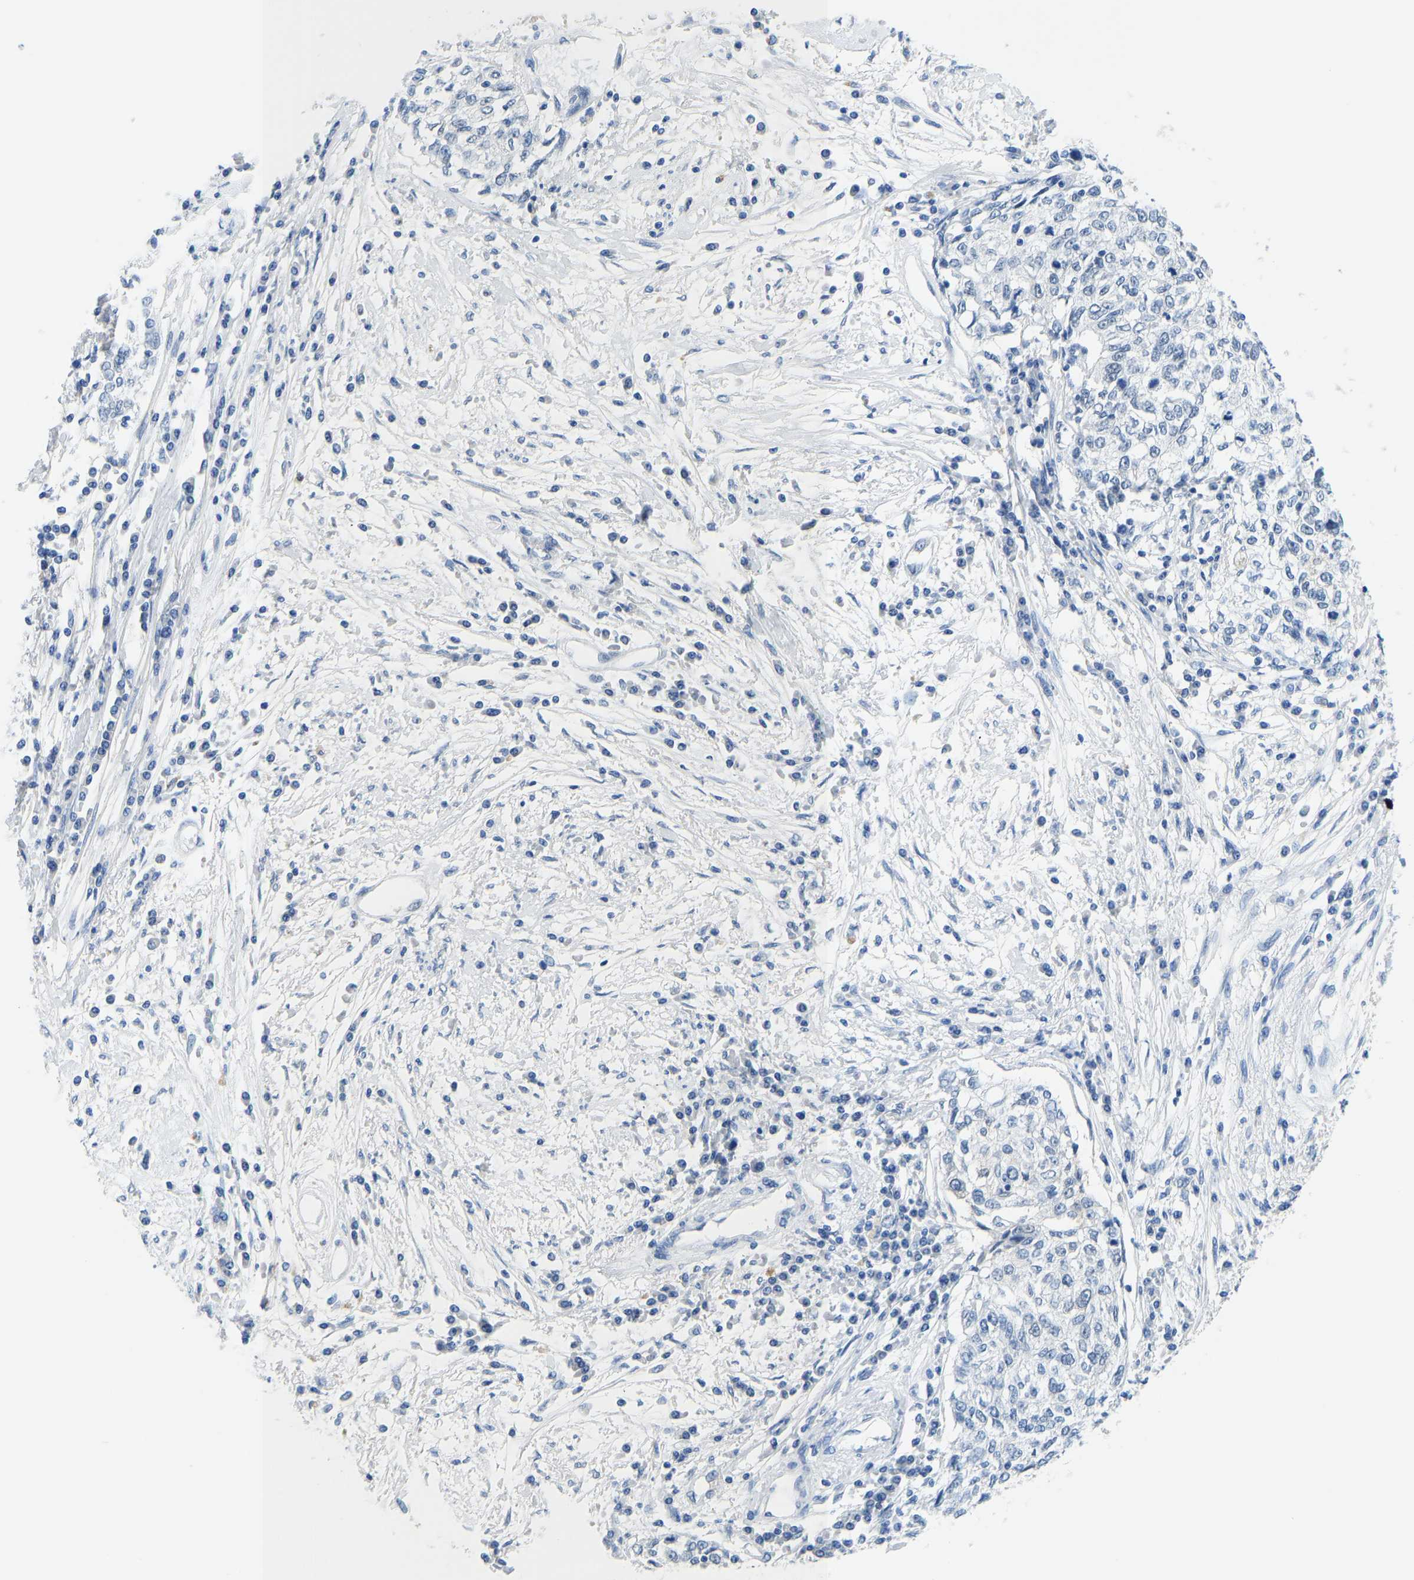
{"staining": {"intensity": "negative", "quantity": "none", "location": "none"}, "tissue": "cervical cancer", "cell_type": "Tumor cells", "image_type": "cancer", "snomed": [{"axis": "morphology", "description": "Squamous cell carcinoma, NOS"}, {"axis": "topography", "description": "Cervix"}], "caption": "High magnification brightfield microscopy of cervical squamous cell carcinoma stained with DAB (3,3'-diaminobenzidine) (brown) and counterstained with hematoxylin (blue): tumor cells show no significant staining.", "gene": "TXNDC2", "patient": {"sex": "female", "age": 57}}